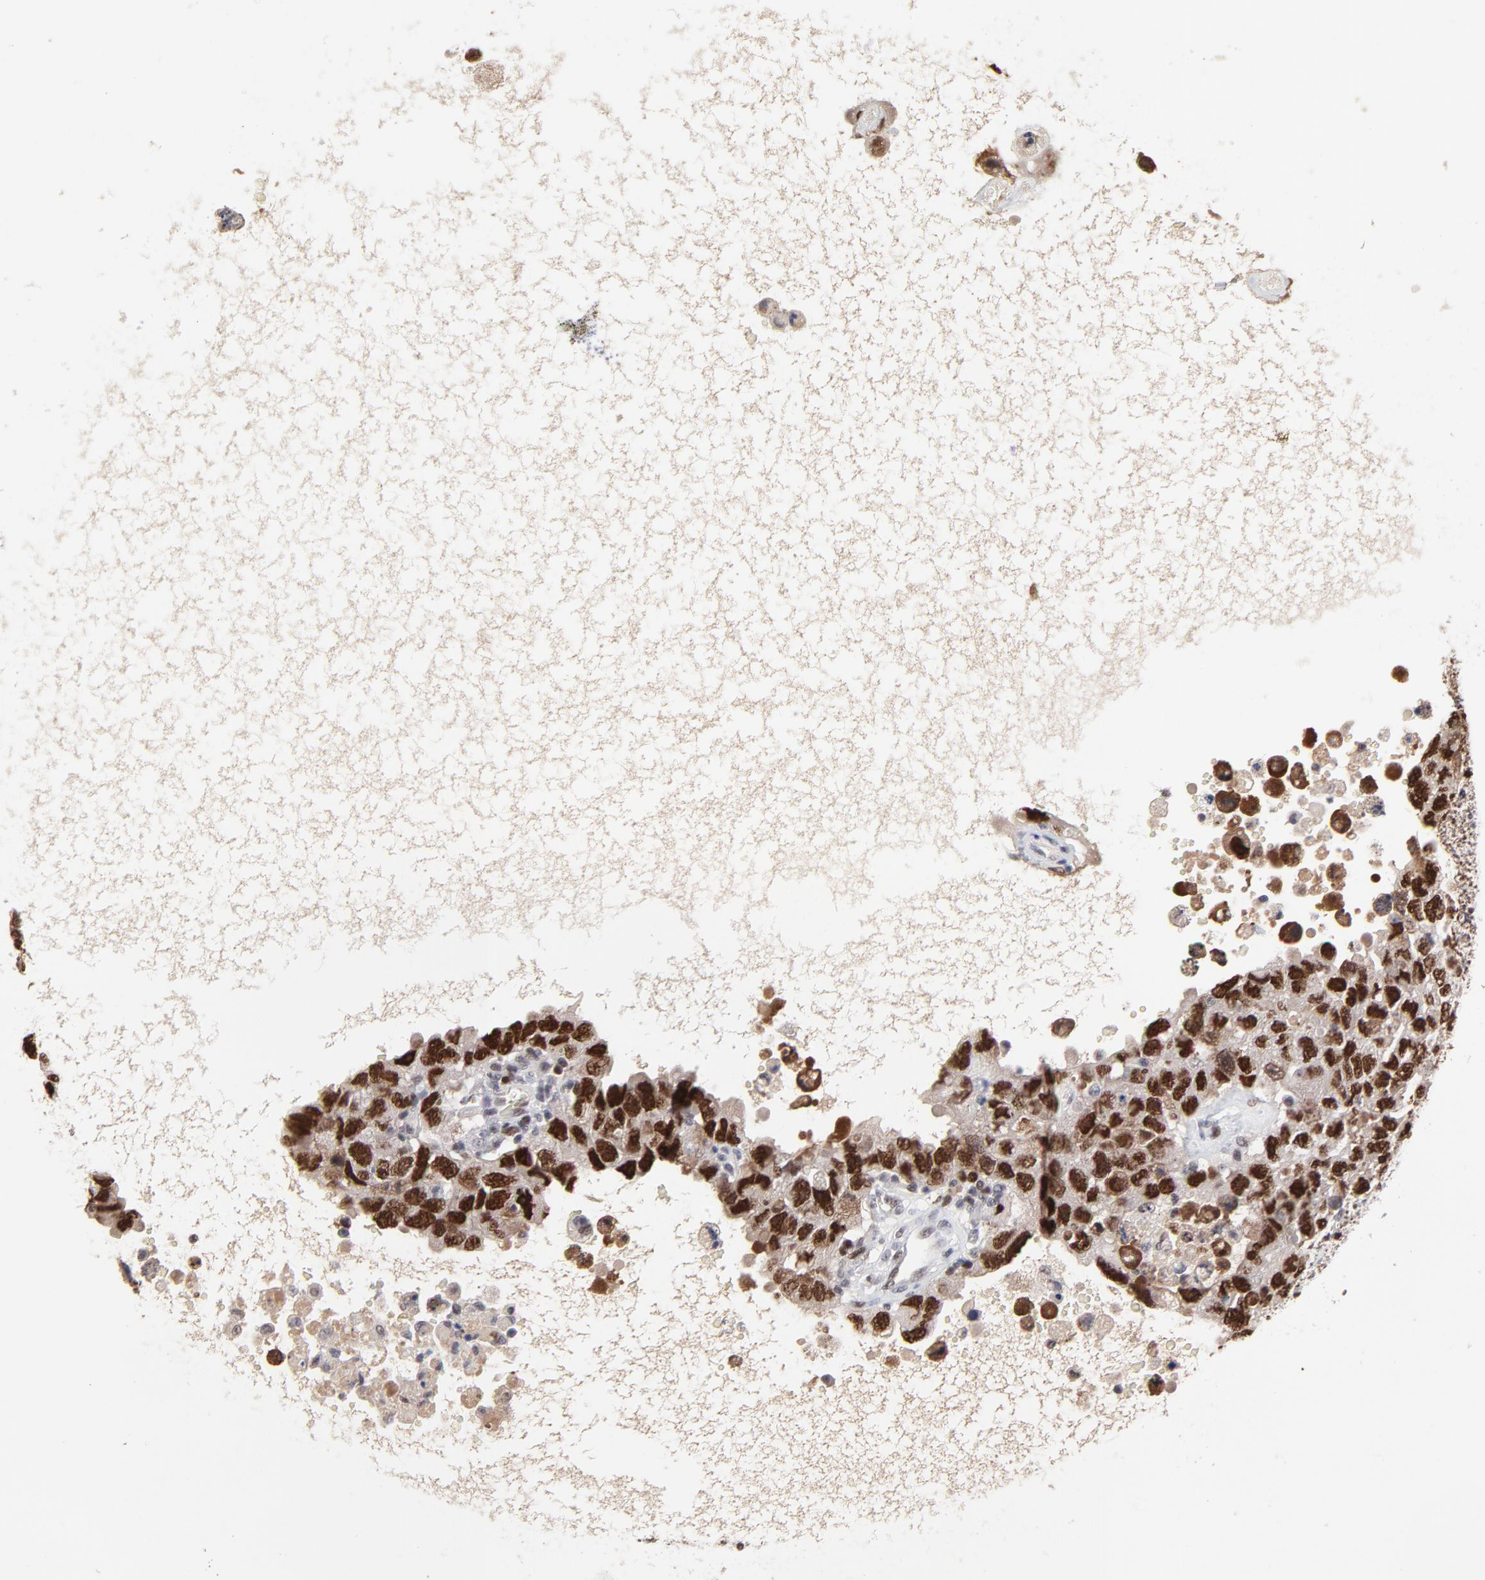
{"staining": {"intensity": "strong", "quantity": ">75%", "location": "nuclear"}, "tissue": "testis cancer", "cell_type": "Tumor cells", "image_type": "cancer", "snomed": [{"axis": "morphology", "description": "Carcinoma, Embryonal, NOS"}, {"axis": "topography", "description": "Testis"}], "caption": "The histopathology image shows staining of testis embryonal carcinoma, revealing strong nuclear protein staining (brown color) within tumor cells.", "gene": "OGFOD1", "patient": {"sex": "male", "age": 26}}